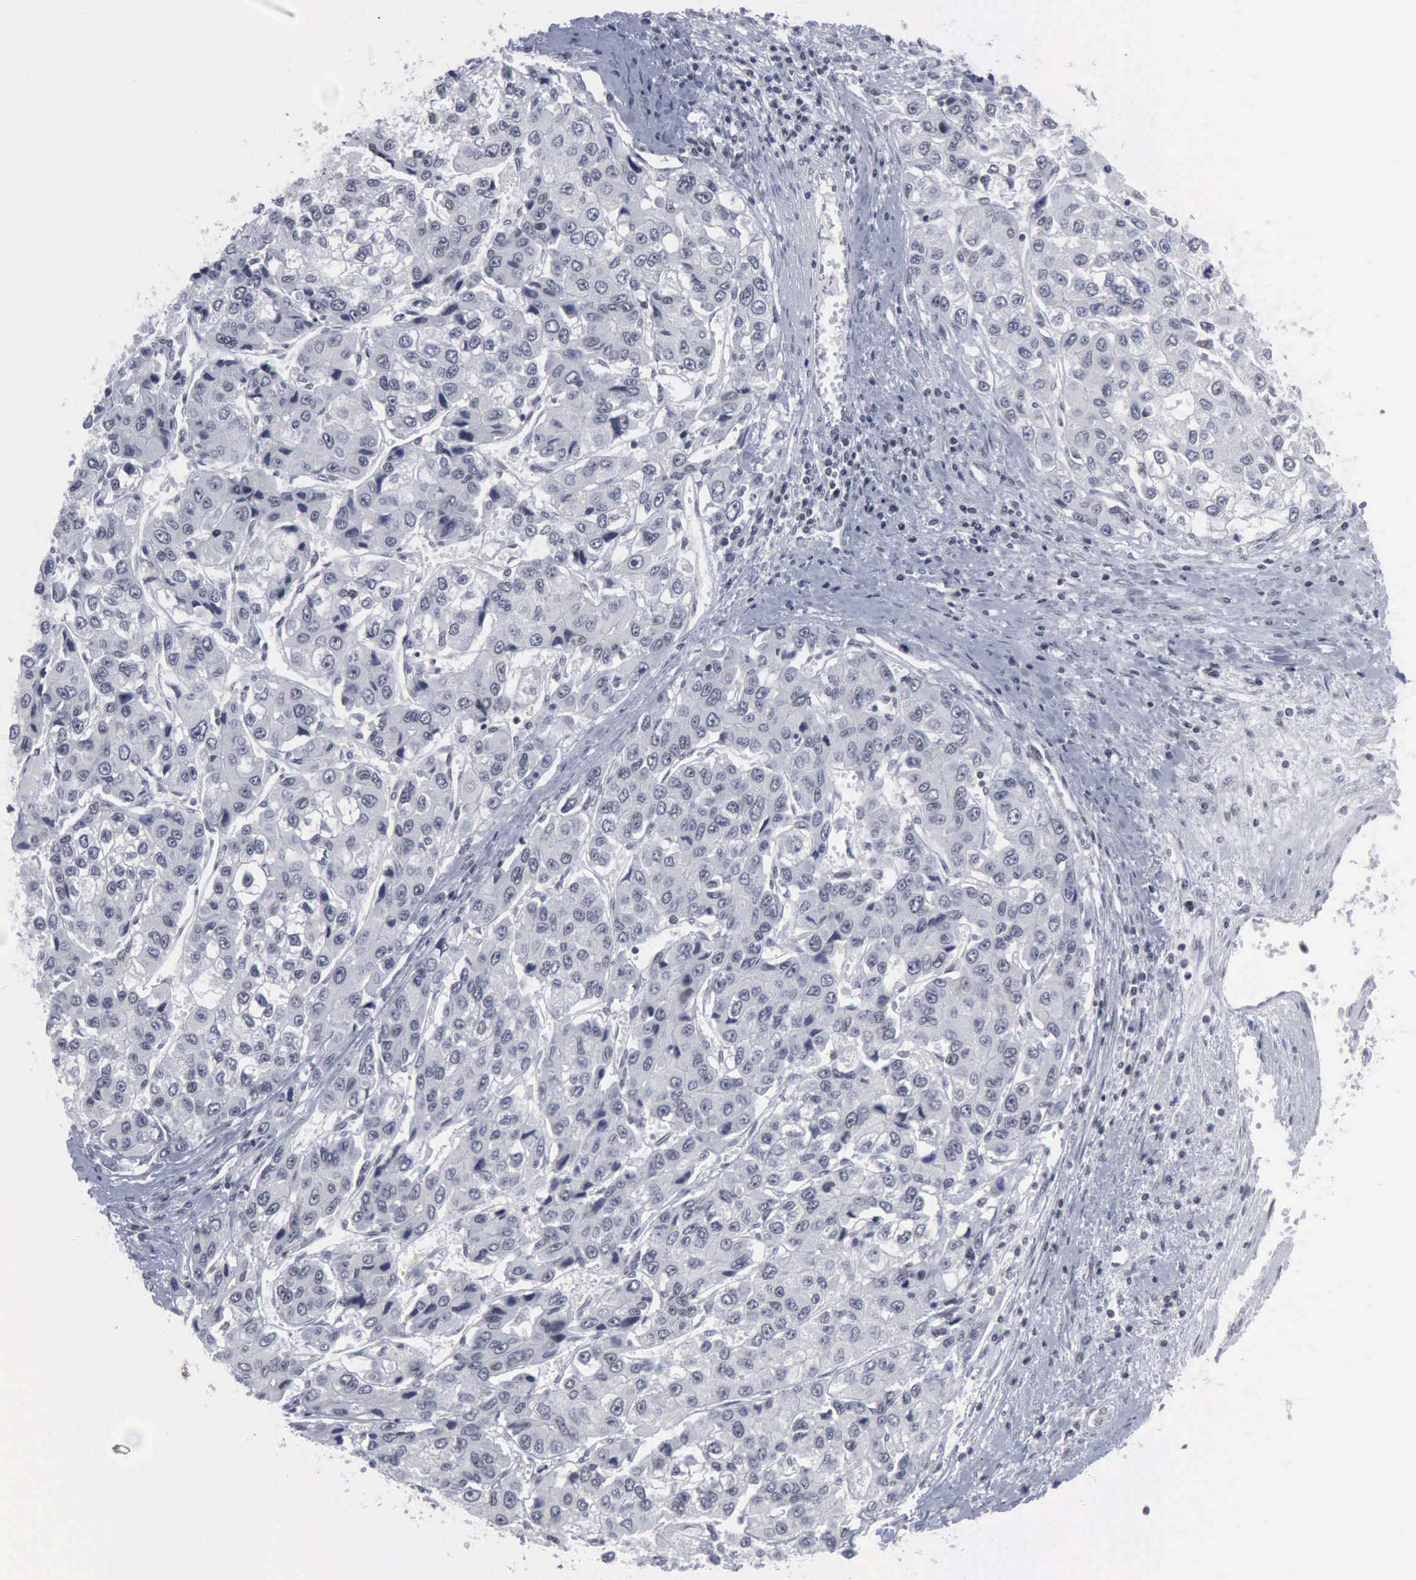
{"staining": {"intensity": "negative", "quantity": "none", "location": "none"}, "tissue": "liver cancer", "cell_type": "Tumor cells", "image_type": "cancer", "snomed": [{"axis": "morphology", "description": "Carcinoma, Hepatocellular, NOS"}, {"axis": "topography", "description": "Liver"}], "caption": "DAB immunohistochemical staining of human liver cancer (hepatocellular carcinoma) reveals no significant positivity in tumor cells. The staining is performed using DAB (3,3'-diaminobenzidine) brown chromogen with nuclei counter-stained in using hematoxylin.", "gene": "XPA", "patient": {"sex": "female", "age": 66}}